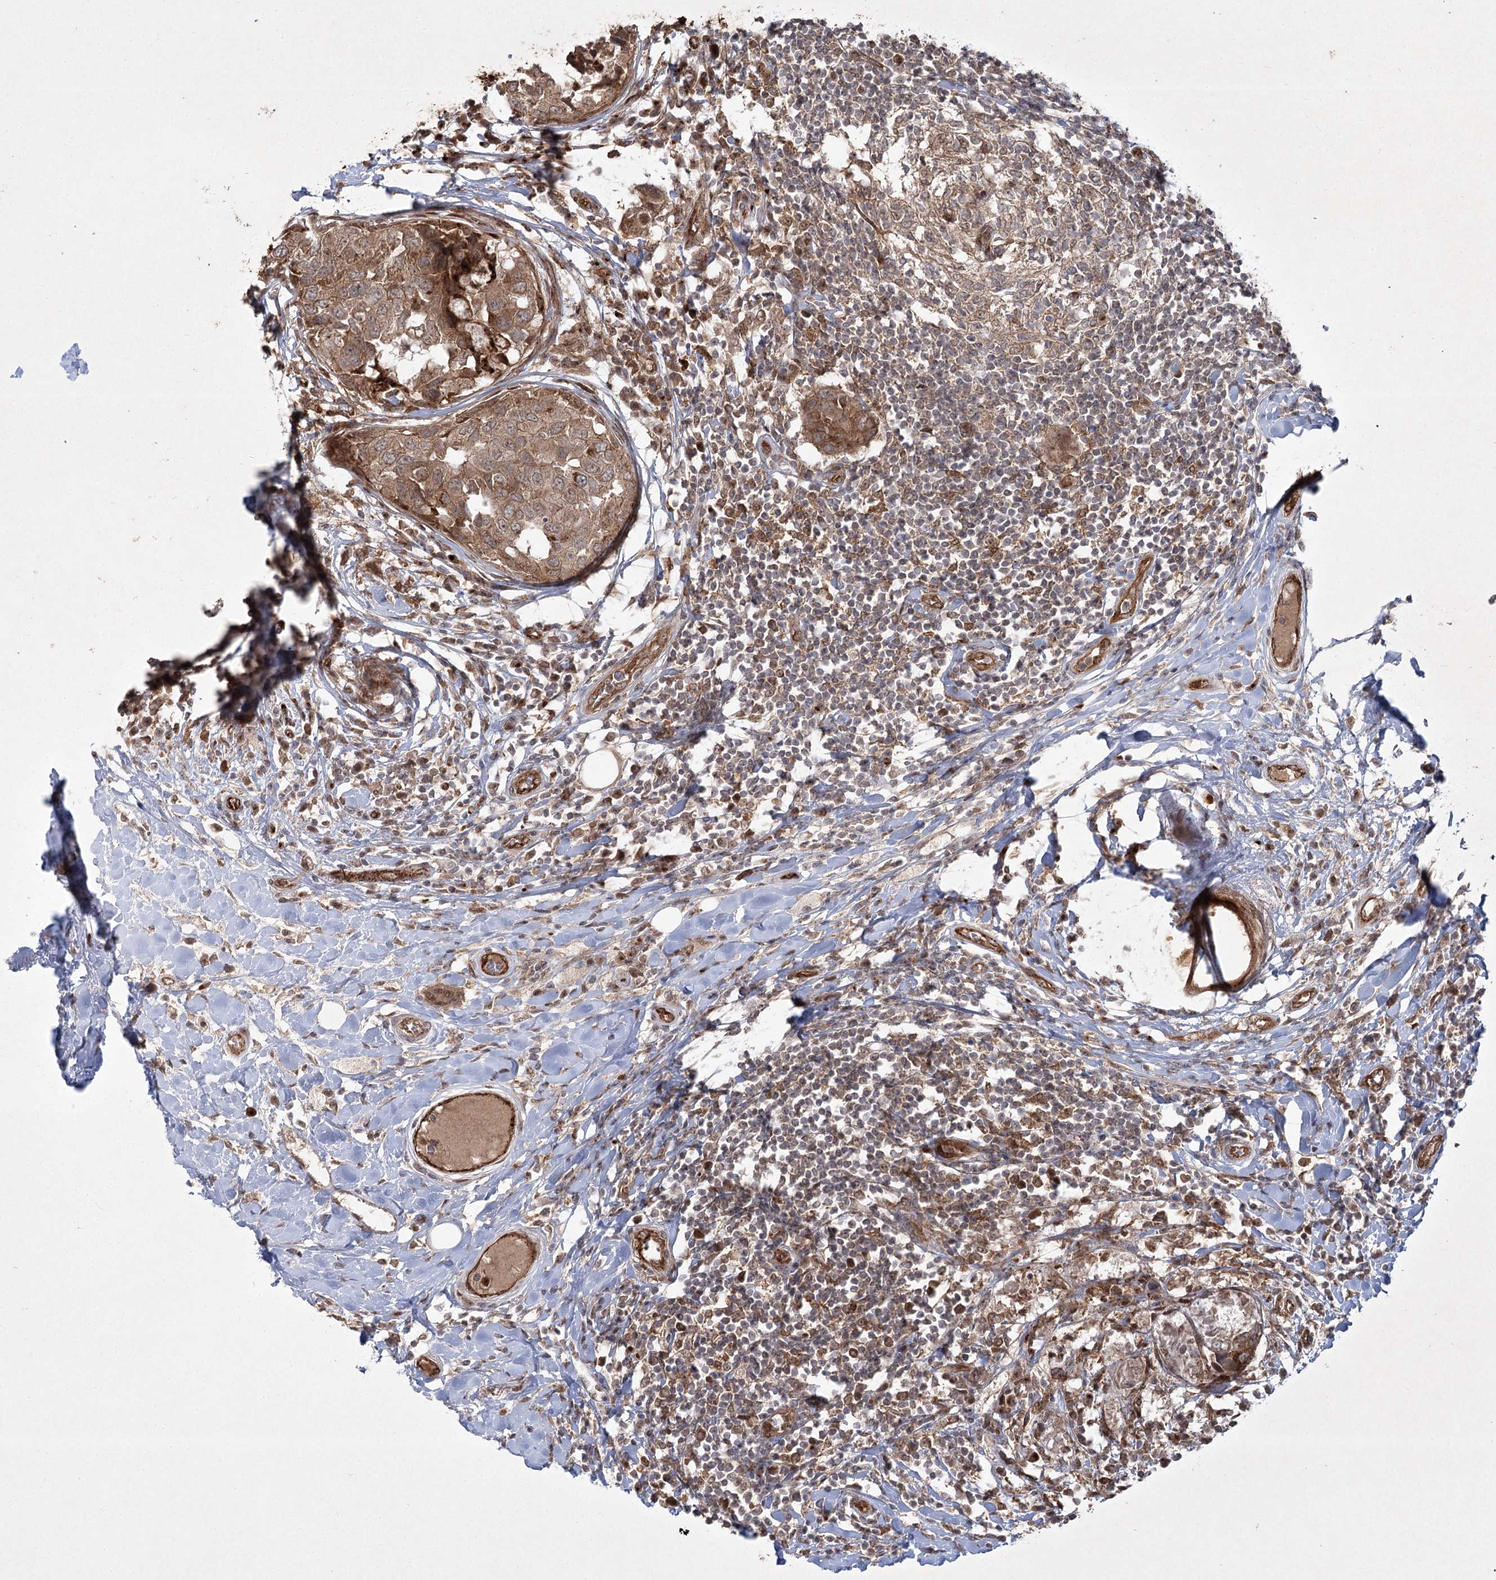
{"staining": {"intensity": "moderate", "quantity": ">75%", "location": "cytoplasmic/membranous"}, "tissue": "breast cancer", "cell_type": "Tumor cells", "image_type": "cancer", "snomed": [{"axis": "morphology", "description": "Duct carcinoma"}, {"axis": "topography", "description": "Breast"}], "caption": "Immunohistochemical staining of human invasive ductal carcinoma (breast) exhibits medium levels of moderate cytoplasmic/membranous protein expression in approximately >75% of tumor cells.", "gene": "ARHGAP31", "patient": {"sex": "female", "age": 27}}